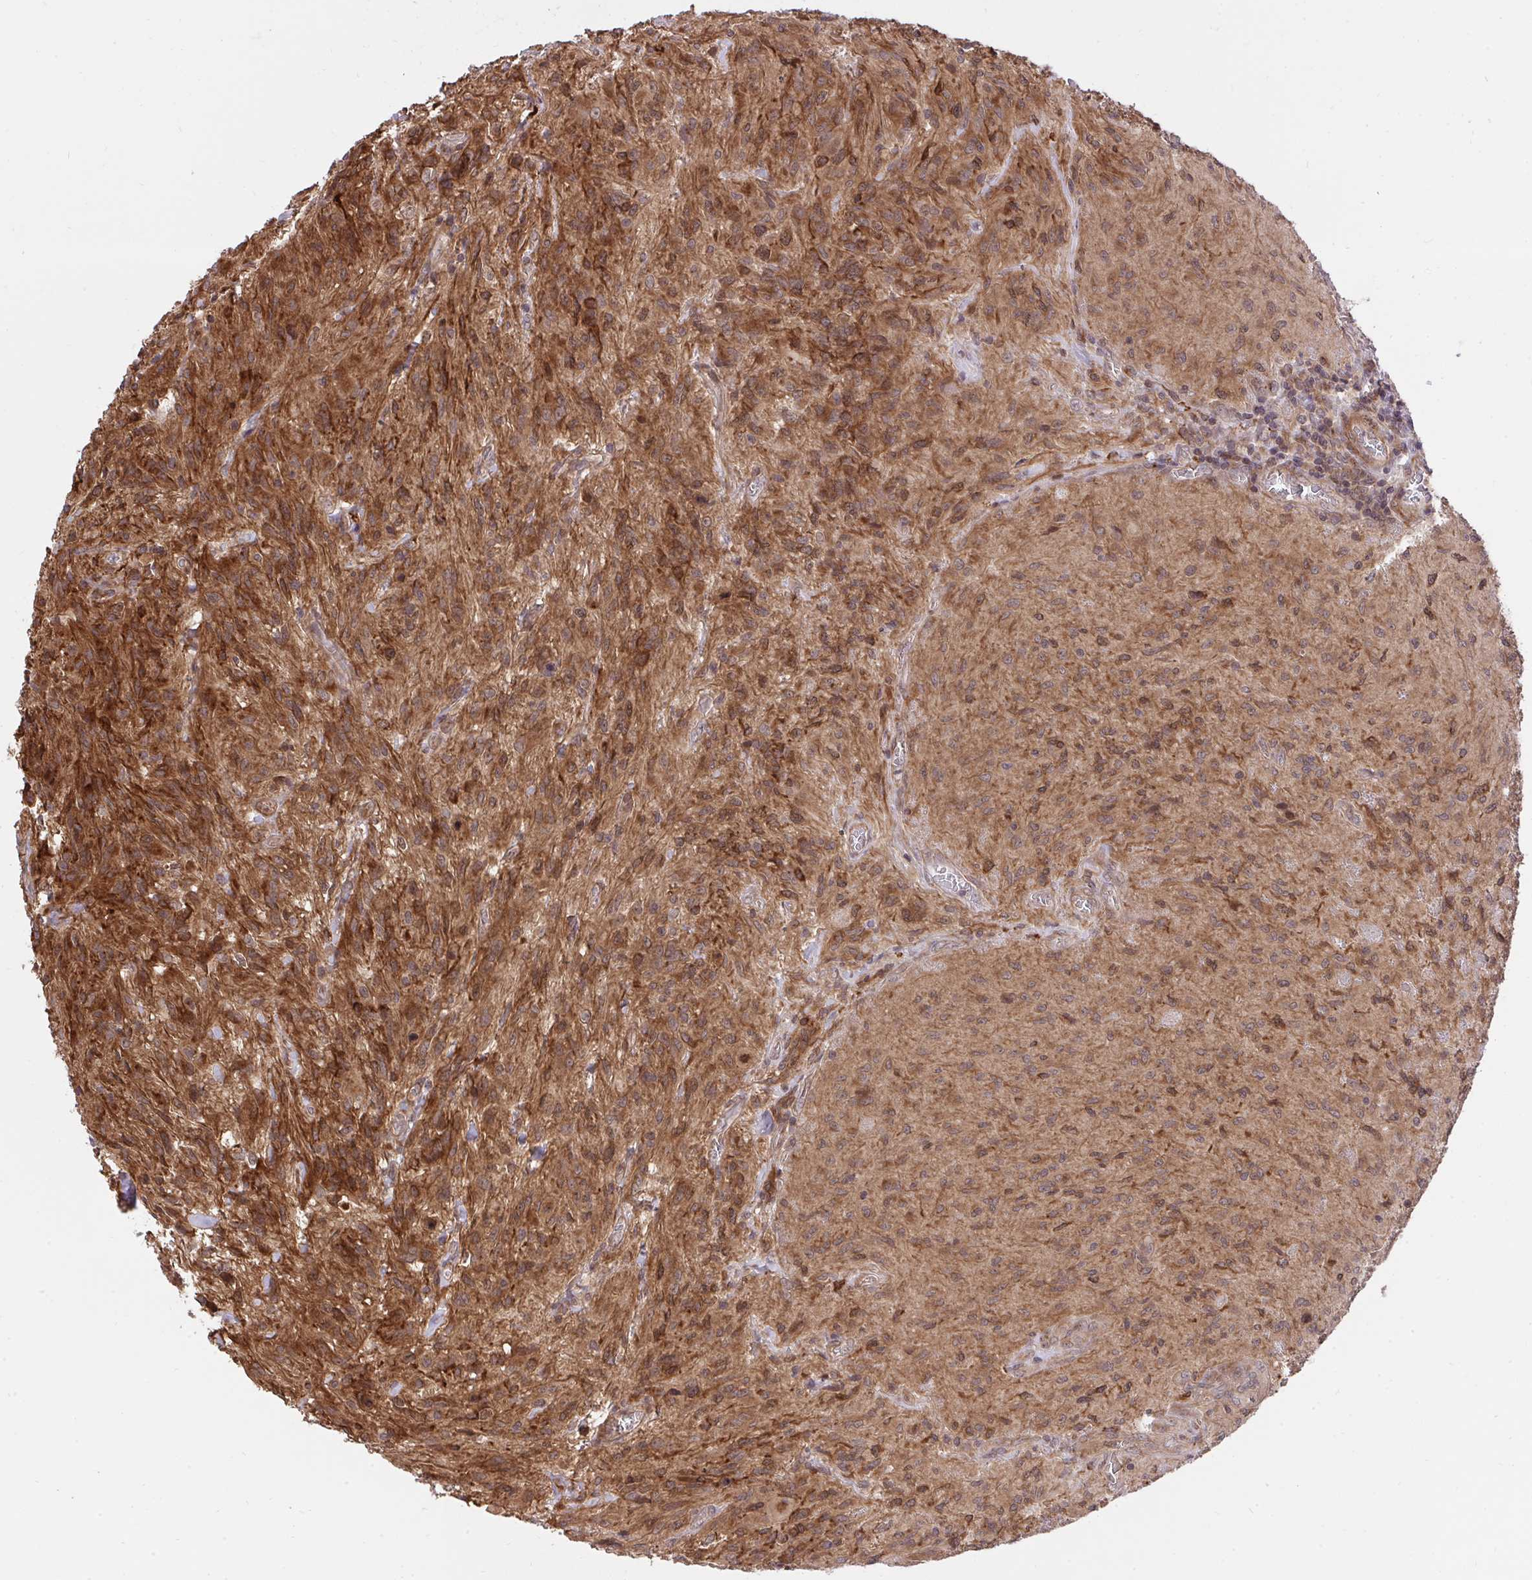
{"staining": {"intensity": "moderate", "quantity": ">75%", "location": "cytoplasmic/membranous"}, "tissue": "glioma", "cell_type": "Tumor cells", "image_type": "cancer", "snomed": [{"axis": "morphology", "description": "Glioma, malignant, High grade"}, {"axis": "topography", "description": "Brain"}], "caption": "An immunohistochemistry (IHC) photomicrograph of neoplastic tissue is shown. Protein staining in brown highlights moderate cytoplasmic/membranous positivity in glioma within tumor cells.", "gene": "ERI1", "patient": {"sex": "male", "age": 47}}